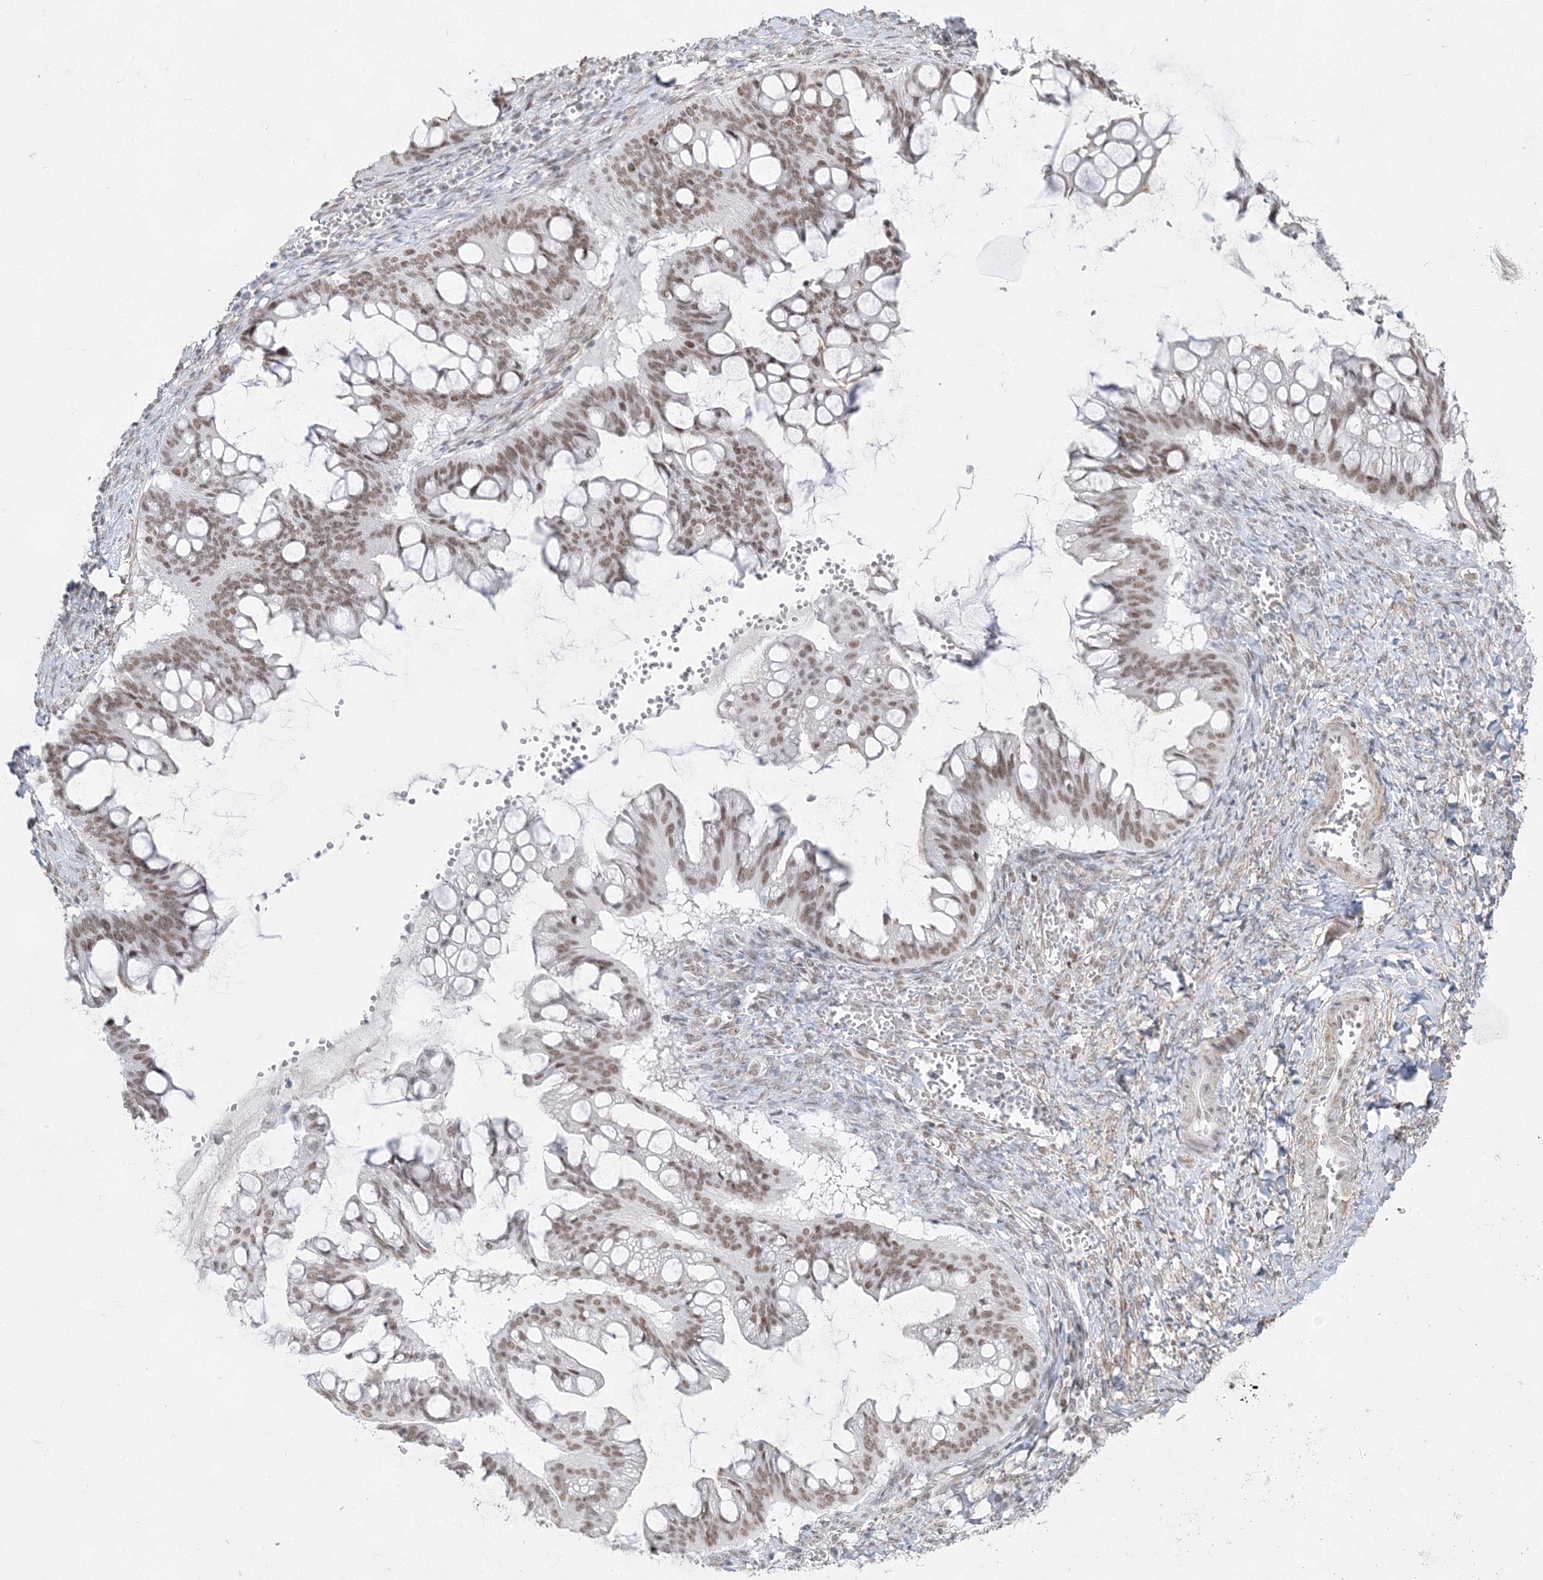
{"staining": {"intensity": "weak", "quantity": ">75%", "location": "nuclear"}, "tissue": "ovarian cancer", "cell_type": "Tumor cells", "image_type": "cancer", "snomed": [{"axis": "morphology", "description": "Cystadenocarcinoma, mucinous, NOS"}, {"axis": "topography", "description": "Ovary"}], "caption": "This photomicrograph shows ovarian cancer stained with immunohistochemistry to label a protein in brown. The nuclear of tumor cells show weak positivity for the protein. Nuclei are counter-stained blue.", "gene": "ZNF638", "patient": {"sex": "female", "age": 73}}